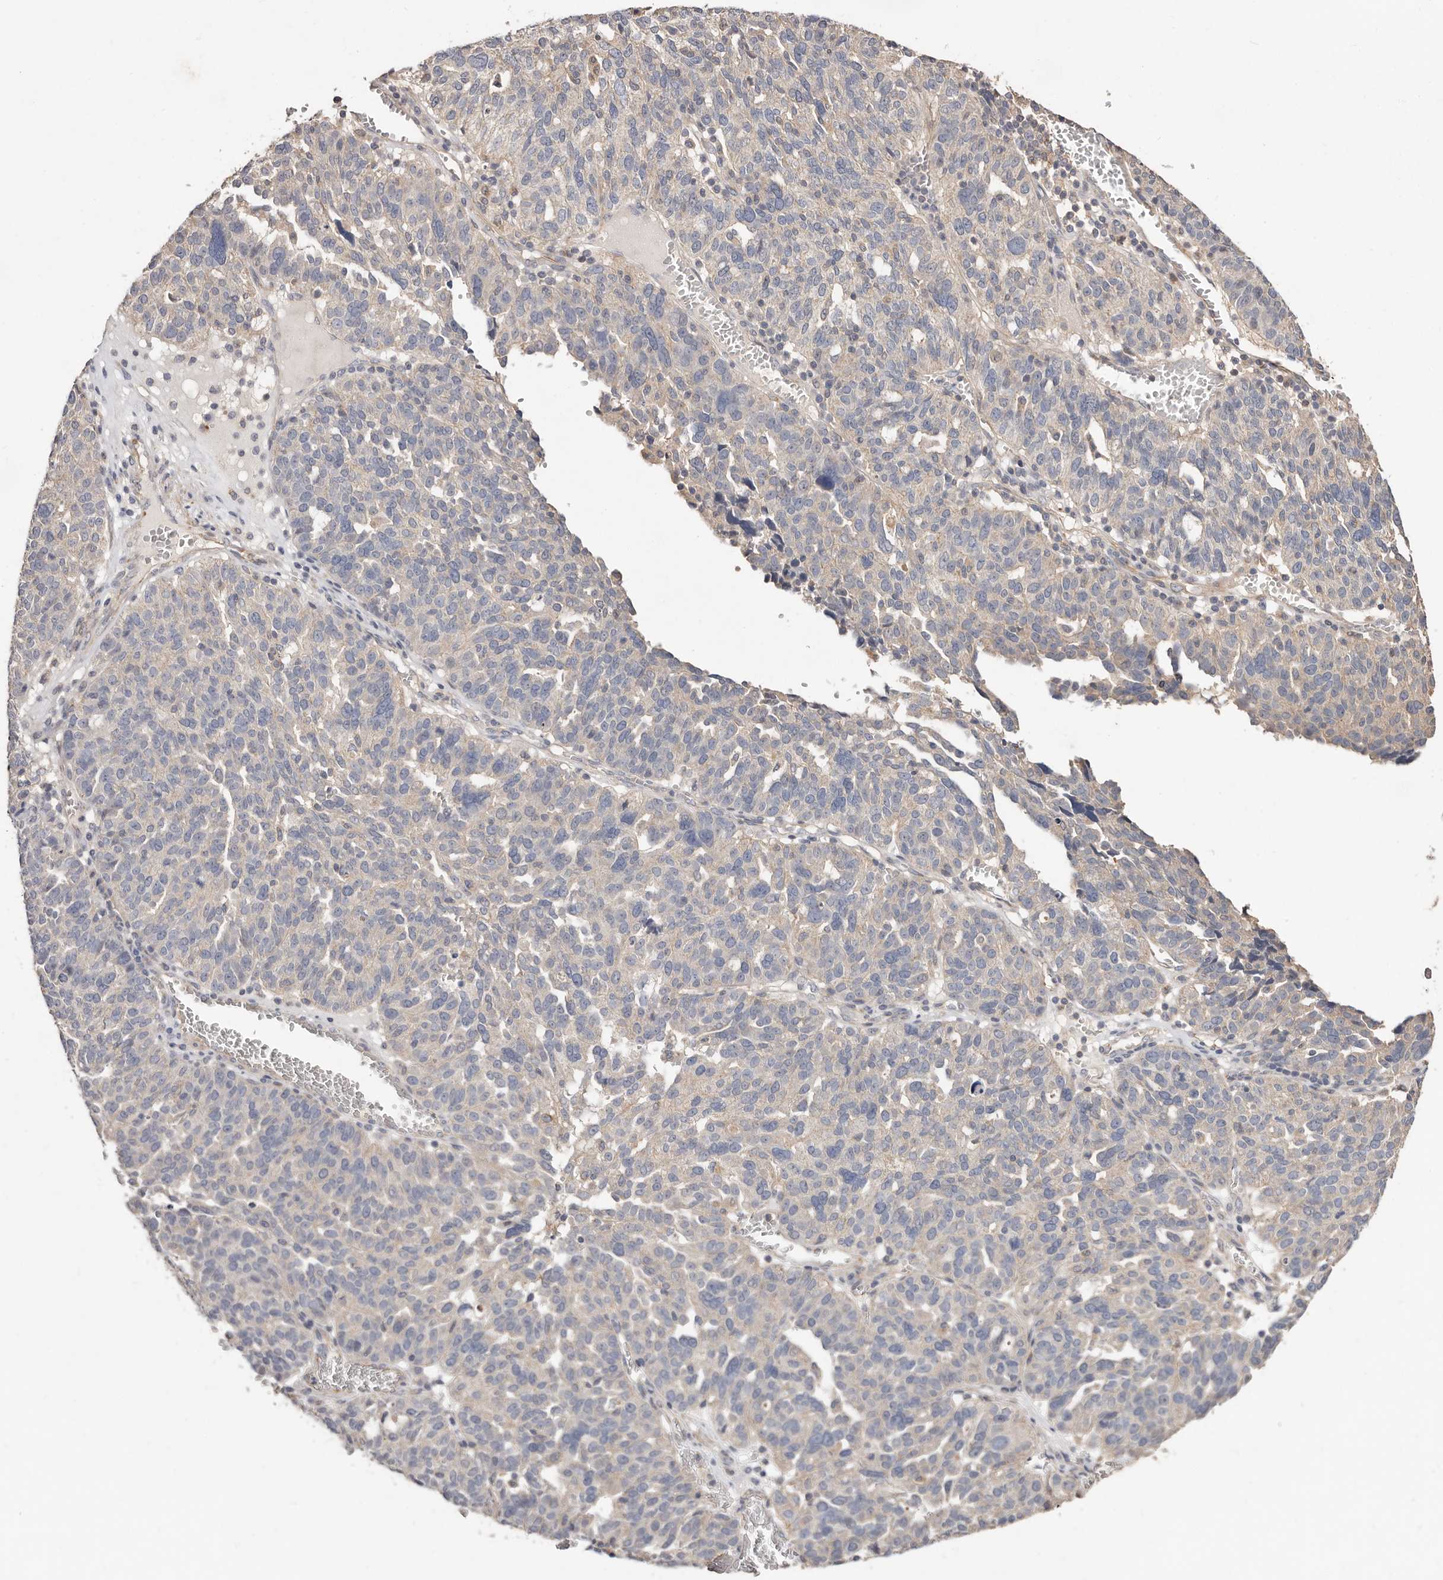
{"staining": {"intensity": "negative", "quantity": "none", "location": "none"}, "tissue": "ovarian cancer", "cell_type": "Tumor cells", "image_type": "cancer", "snomed": [{"axis": "morphology", "description": "Cystadenocarcinoma, serous, NOS"}, {"axis": "topography", "description": "Ovary"}], "caption": "Ovarian serous cystadenocarcinoma was stained to show a protein in brown. There is no significant staining in tumor cells. (Immunohistochemistry, brightfield microscopy, high magnification).", "gene": "THBS3", "patient": {"sex": "female", "age": 59}}